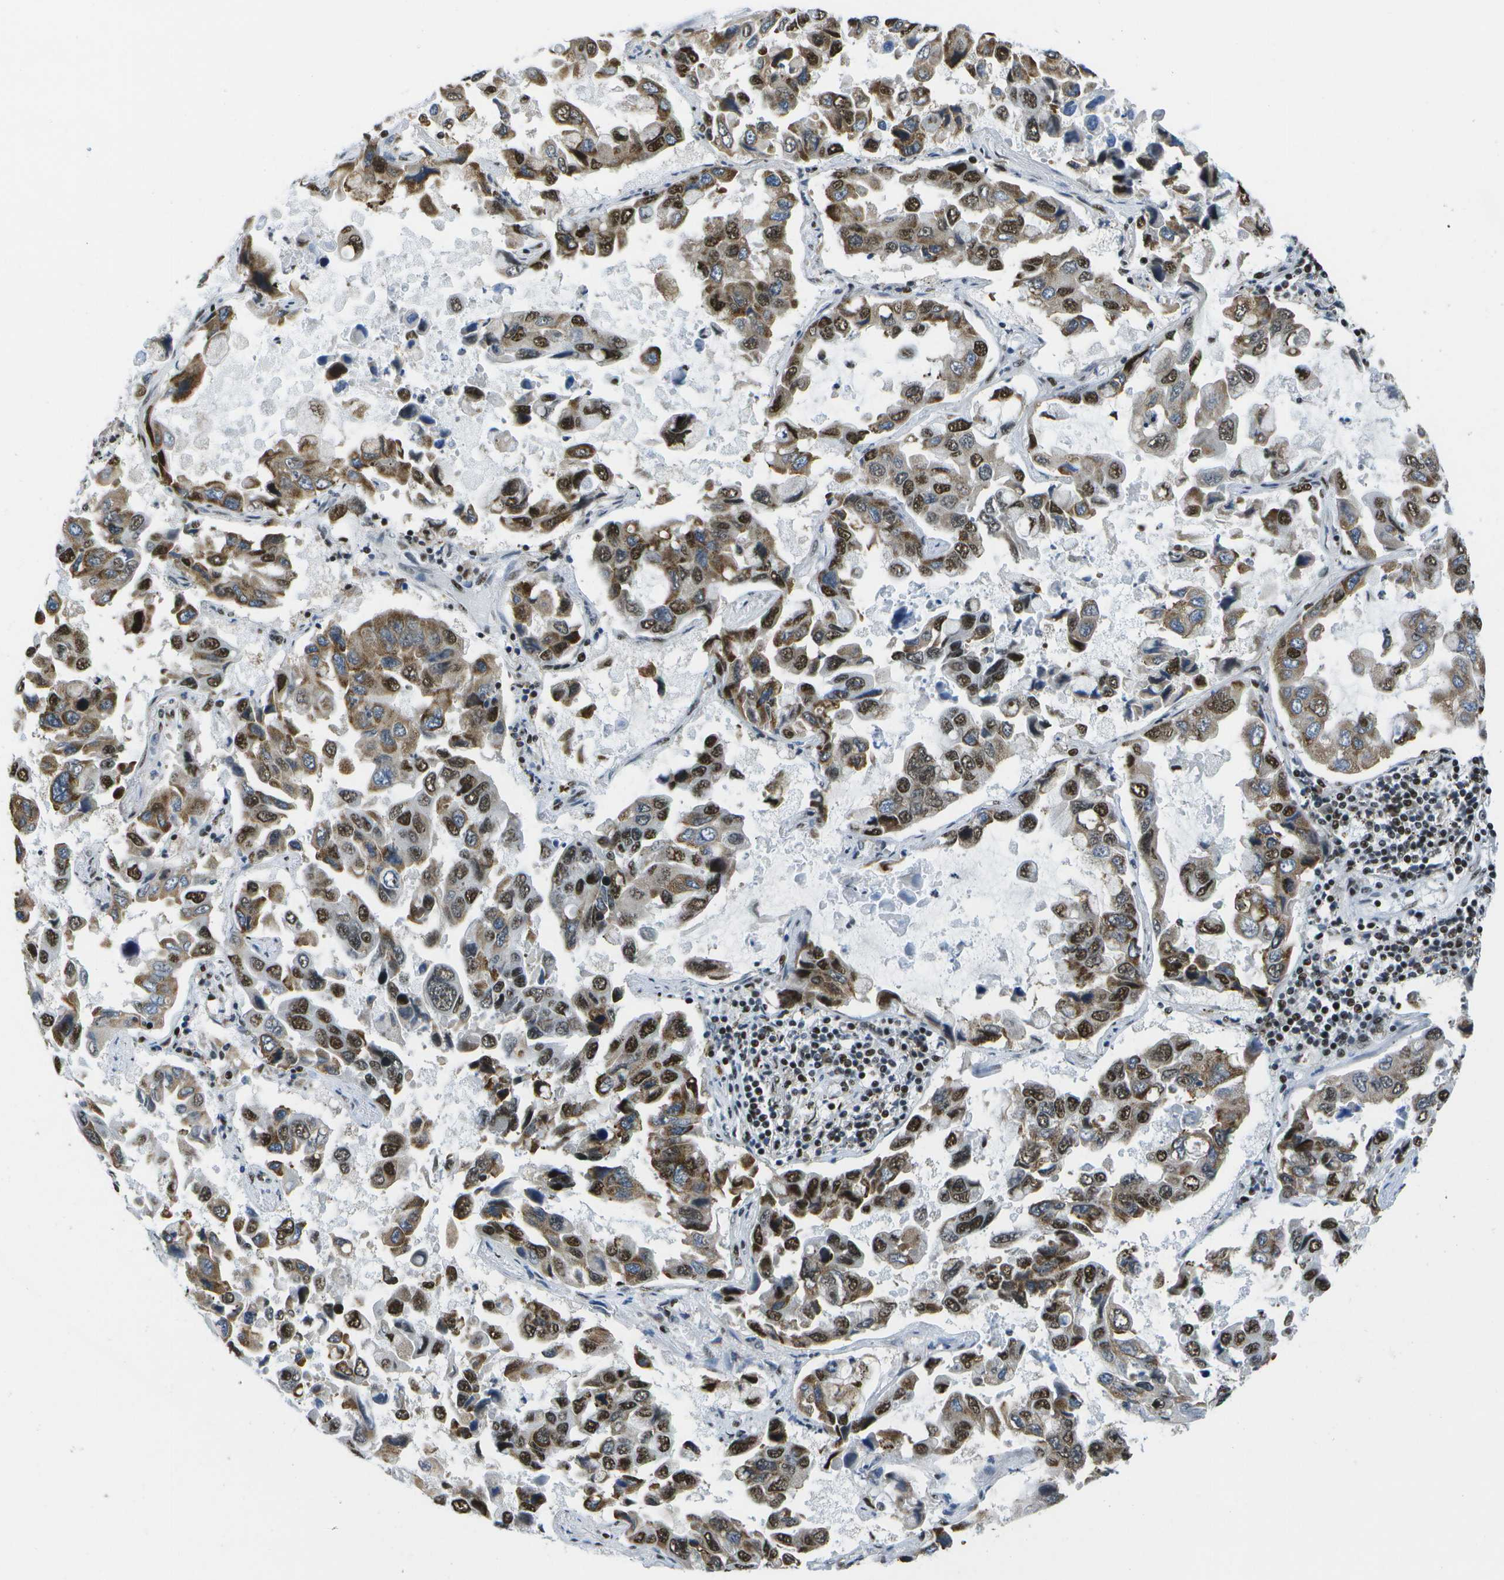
{"staining": {"intensity": "strong", "quantity": "25%-75%", "location": "nuclear"}, "tissue": "lung cancer", "cell_type": "Tumor cells", "image_type": "cancer", "snomed": [{"axis": "morphology", "description": "Adenocarcinoma, NOS"}, {"axis": "topography", "description": "Lung"}], "caption": "Brown immunohistochemical staining in human lung cancer (adenocarcinoma) demonstrates strong nuclear staining in approximately 25%-75% of tumor cells. The staining was performed using DAB (3,3'-diaminobenzidine), with brown indicating positive protein expression. Nuclei are stained blue with hematoxylin.", "gene": "NSRP1", "patient": {"sex": "male", "age": 64}}